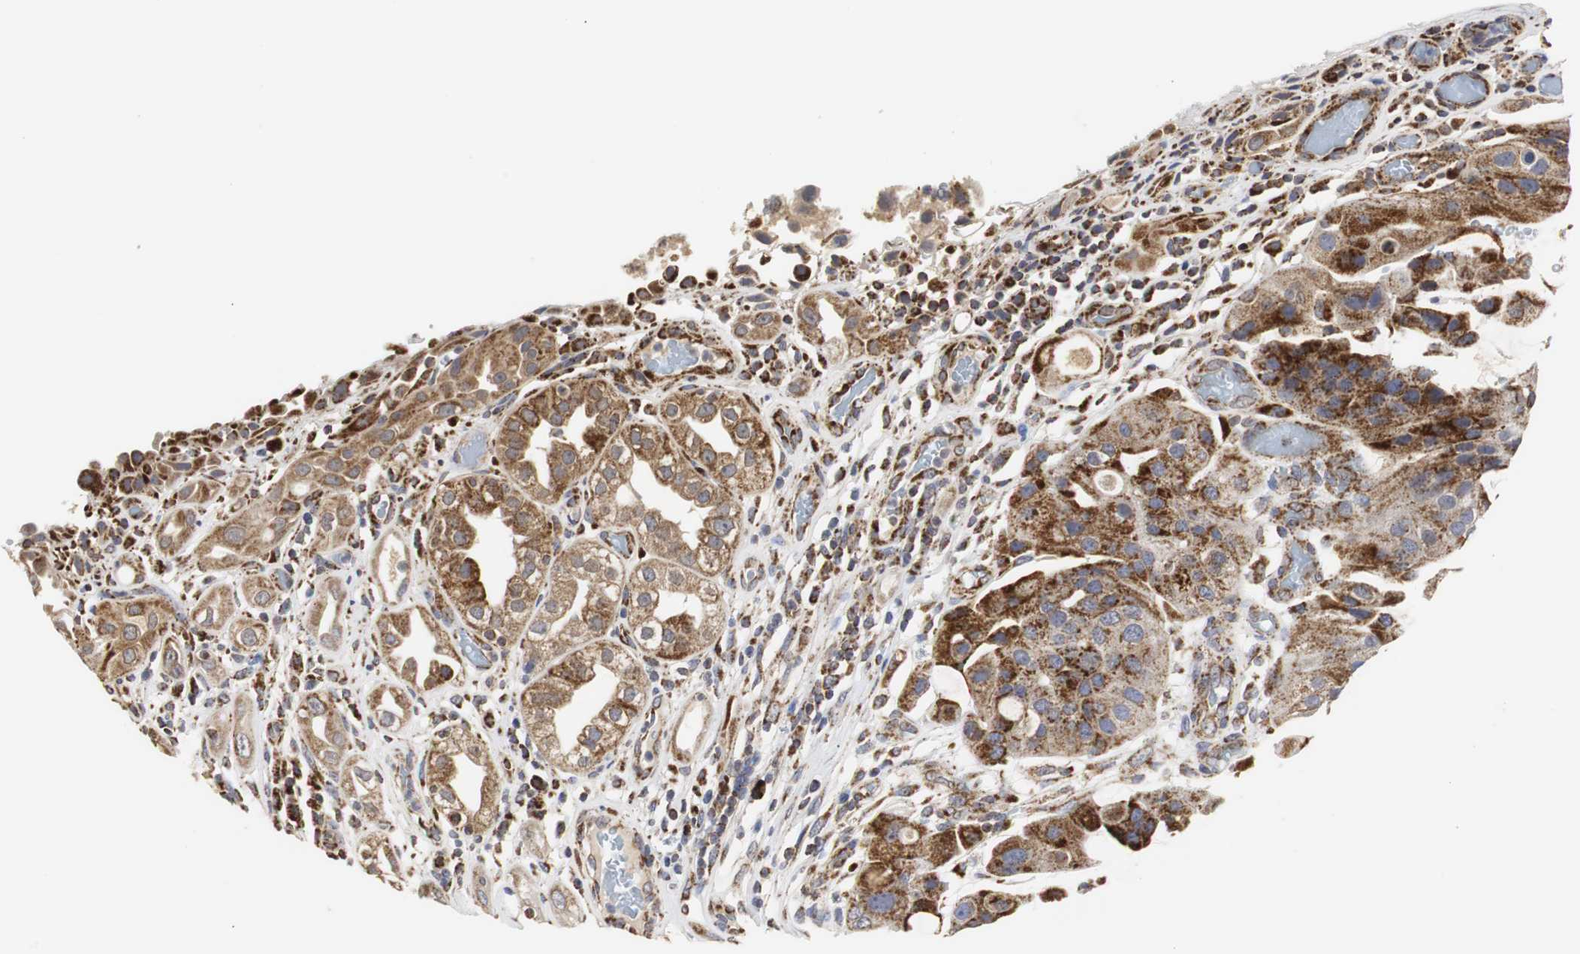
{"staining": {"intensity": "moderate", "quantity": ">75%", "location": "cytoplasmic/membranous"}, "tissue": "urothelial cancer", "cell_type": "Tumor cells", "image_type": "cancer", "snomed": [{"axis": "morphology", "description": "Urothelial carcinoma, High grade"}, {"axis": "topography", "description": "Urinary bladder"}], "caption": "Protein expression analysis of urothelial carcinoma (high-grade) shows moderate cytoplasmic/membranous expression in about >75% of tumor cells.", "gene": "HSD17B10", "patient": {"sex": "female", "age": 64}}